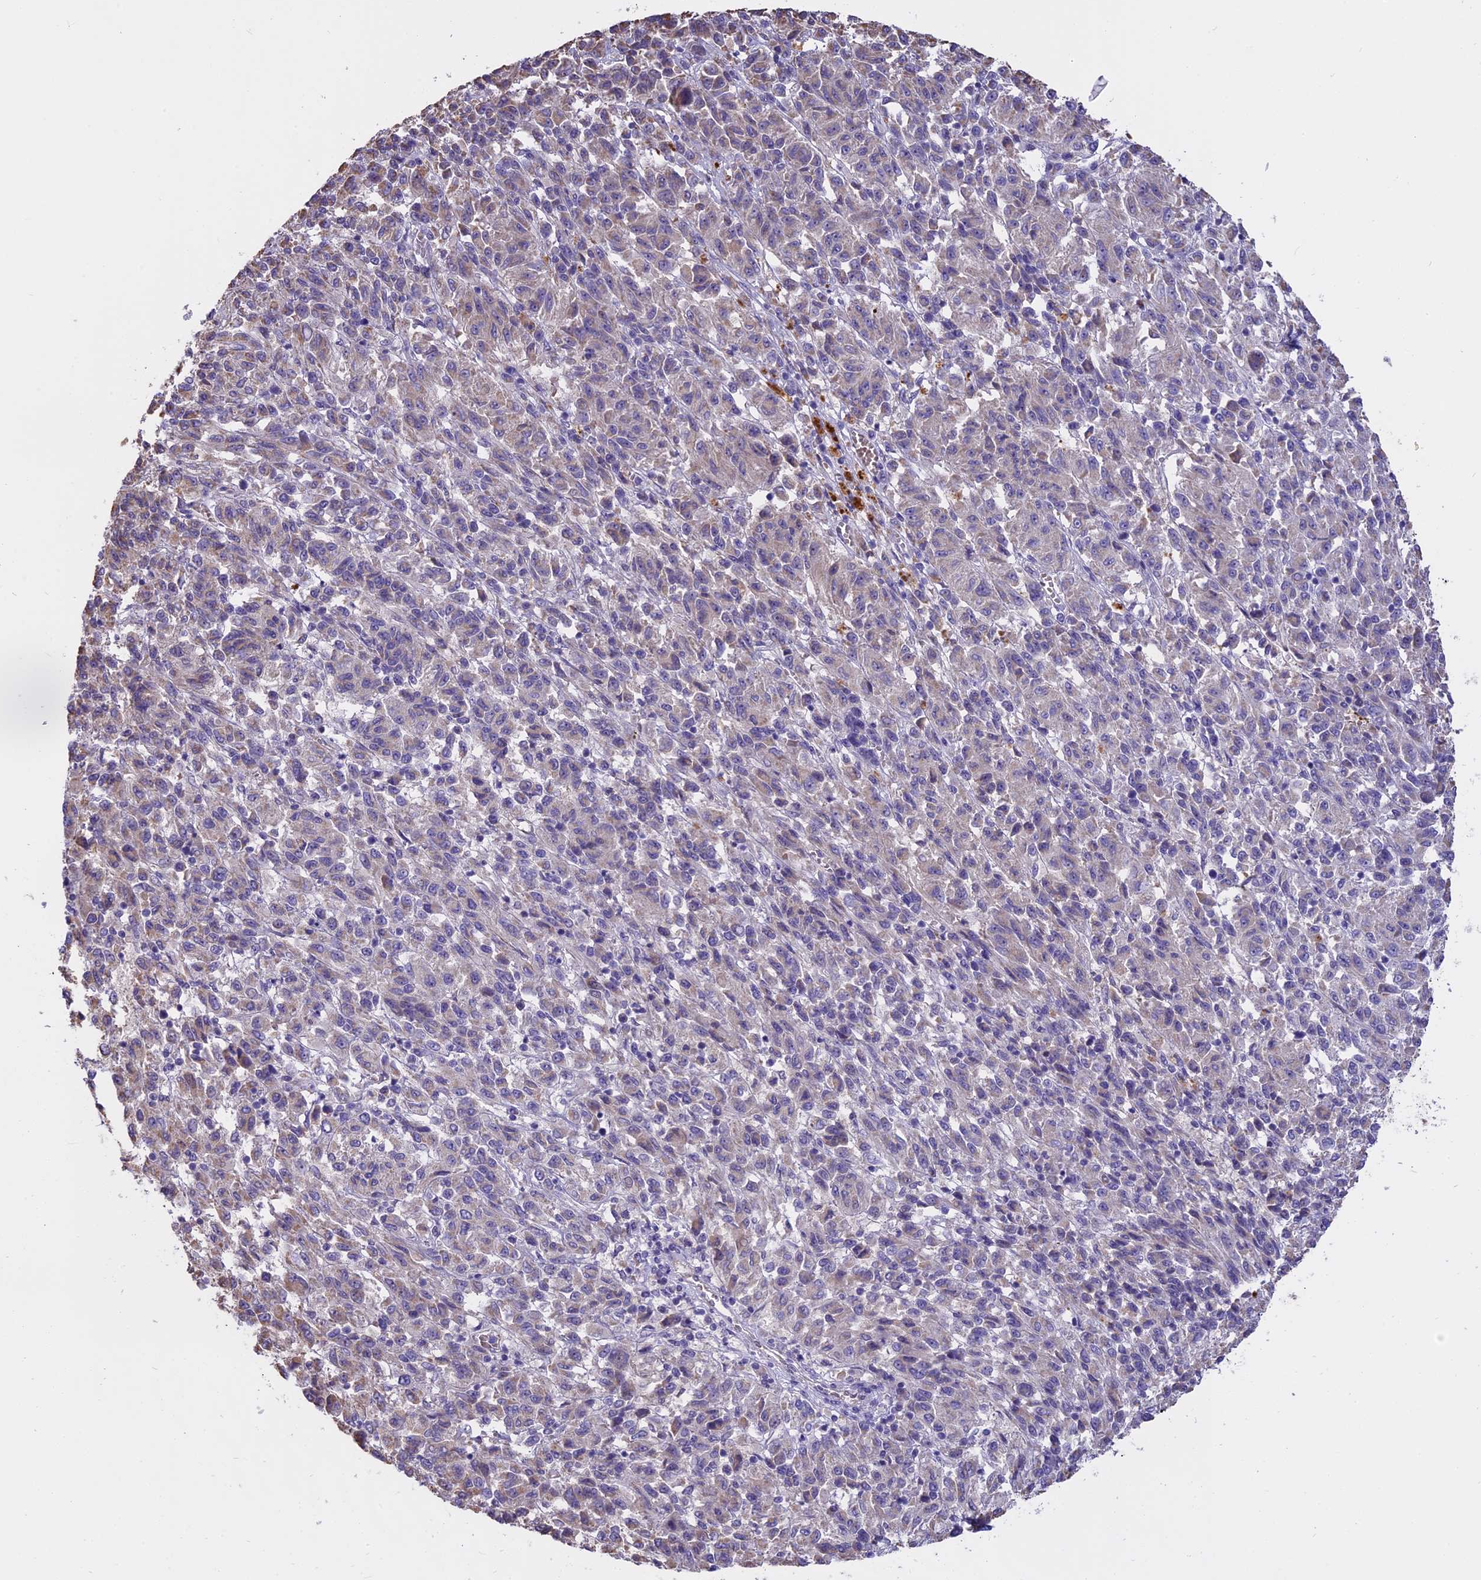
{"staining": {"intensity": "weak", "quantity": "<25%", "location": "cytoplasmic/membranous"}, "tissue": "melanoma", "cell_type": "Tumor cells", "image_type": "cancer", "snomed": [{"axis": "morphology", "description": "Malignant melanoma, Metastatic site"}, {"axis": "topography", "description": "Lung"}], "caption": "Melanoma was stained to show a protein in brown. There is no significant expression in tumor cells. (DAB immunohistochemistry visualized using brightfield microscopy, high magnification).", "gene": "WFDC2", "patient": {"sex": "male", "age": 64}}